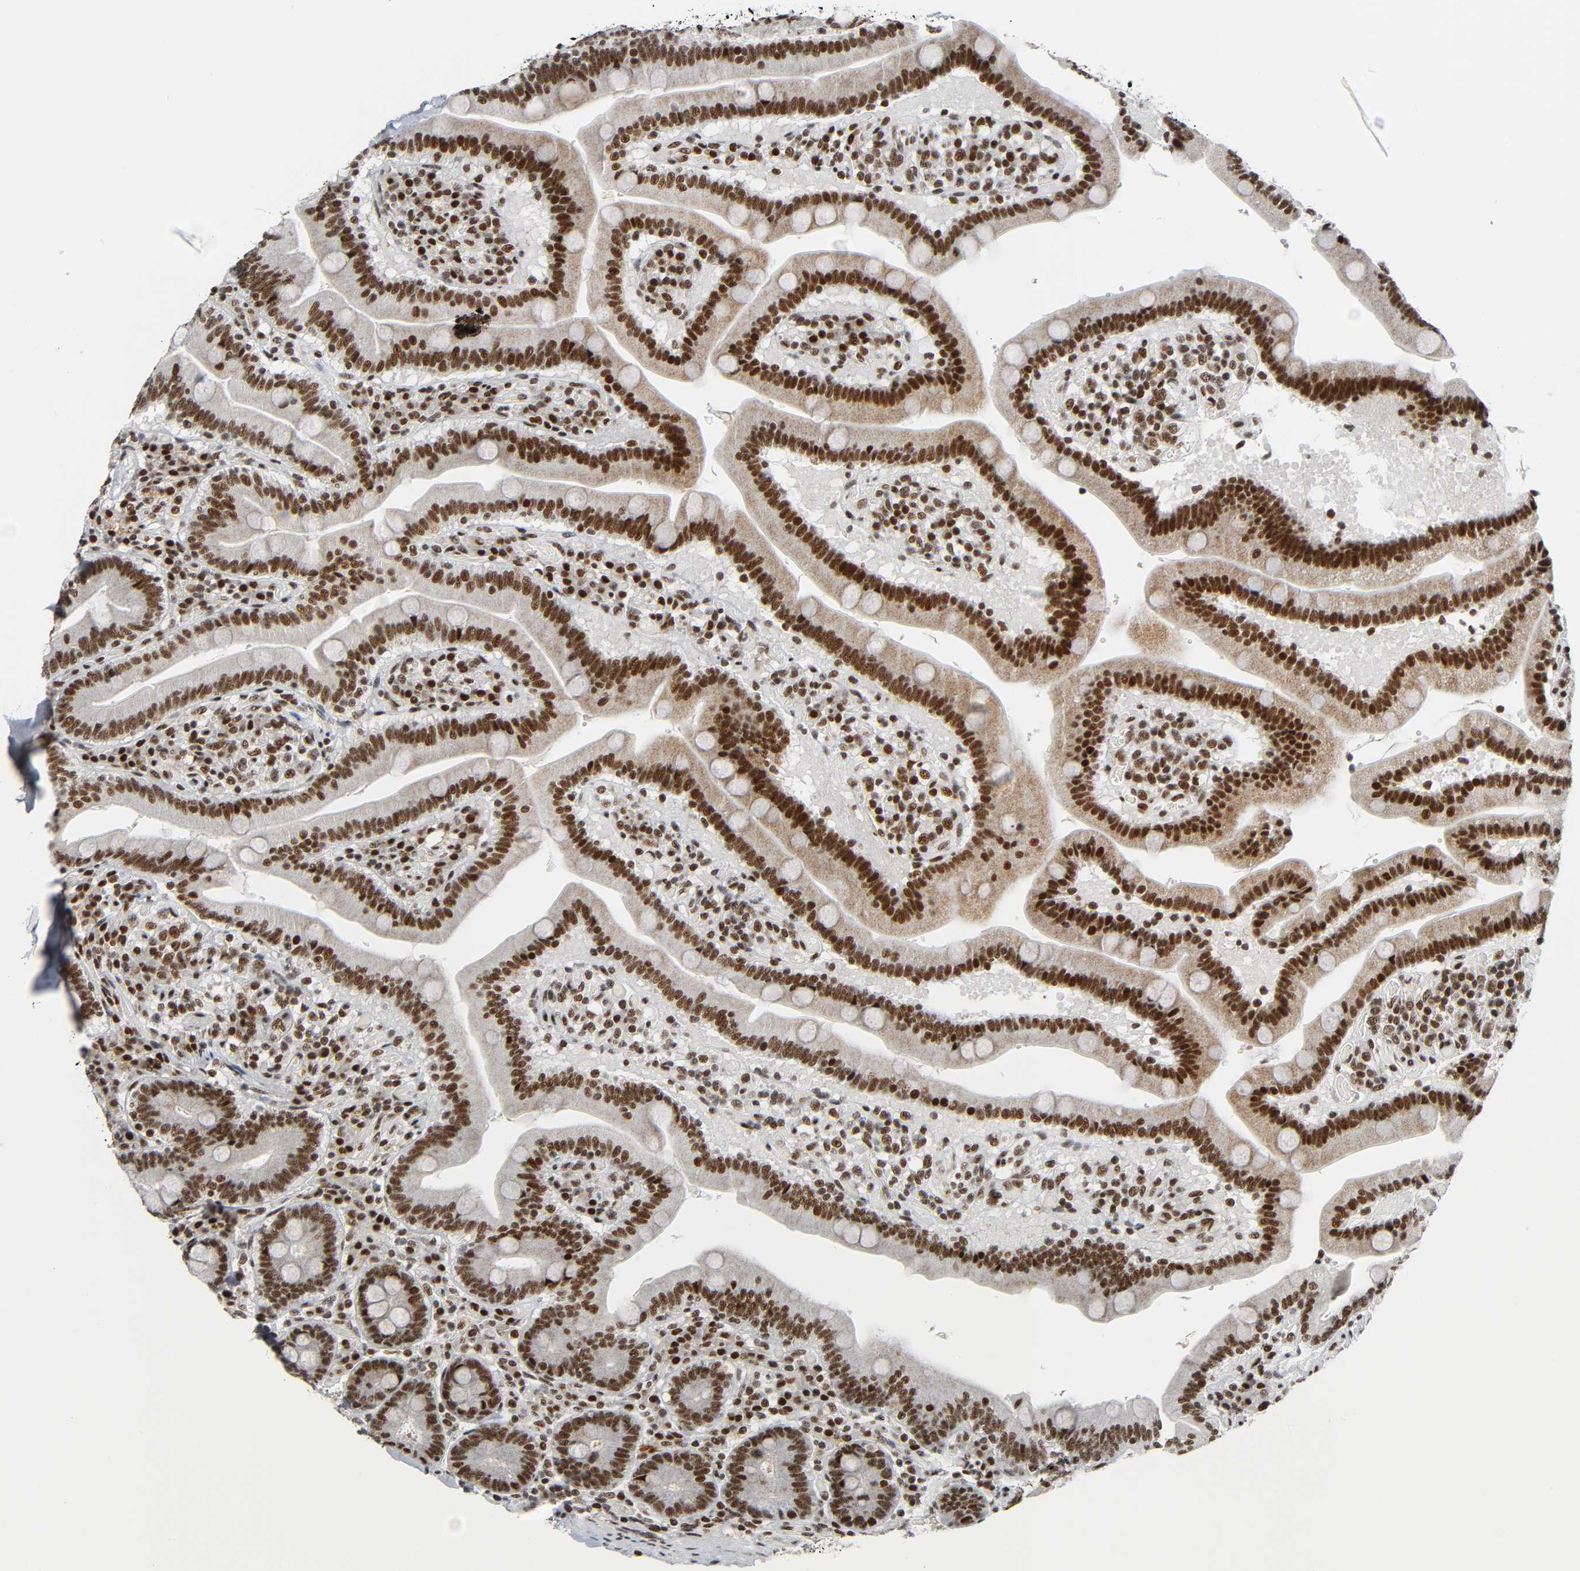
{"staining": {"intensity": "strong", "quantity": ">75%", "location": "nuclear"}, "tissue": "duodenum", "cell_type": "Glandular cells", "image_type": "normal", "snomed": [{"axis": "morphology", "description": "Normal tissue, NOS"}, {"axis": "topography", "description": "Duodenum"}], "caption": "This histopathology image reveals IHC staining of benign duodenum, with high strong nuclear expression in about >75% of glandular cells.", "gene": "CDK9", "patient": {"sex": "male", "age": 66}}